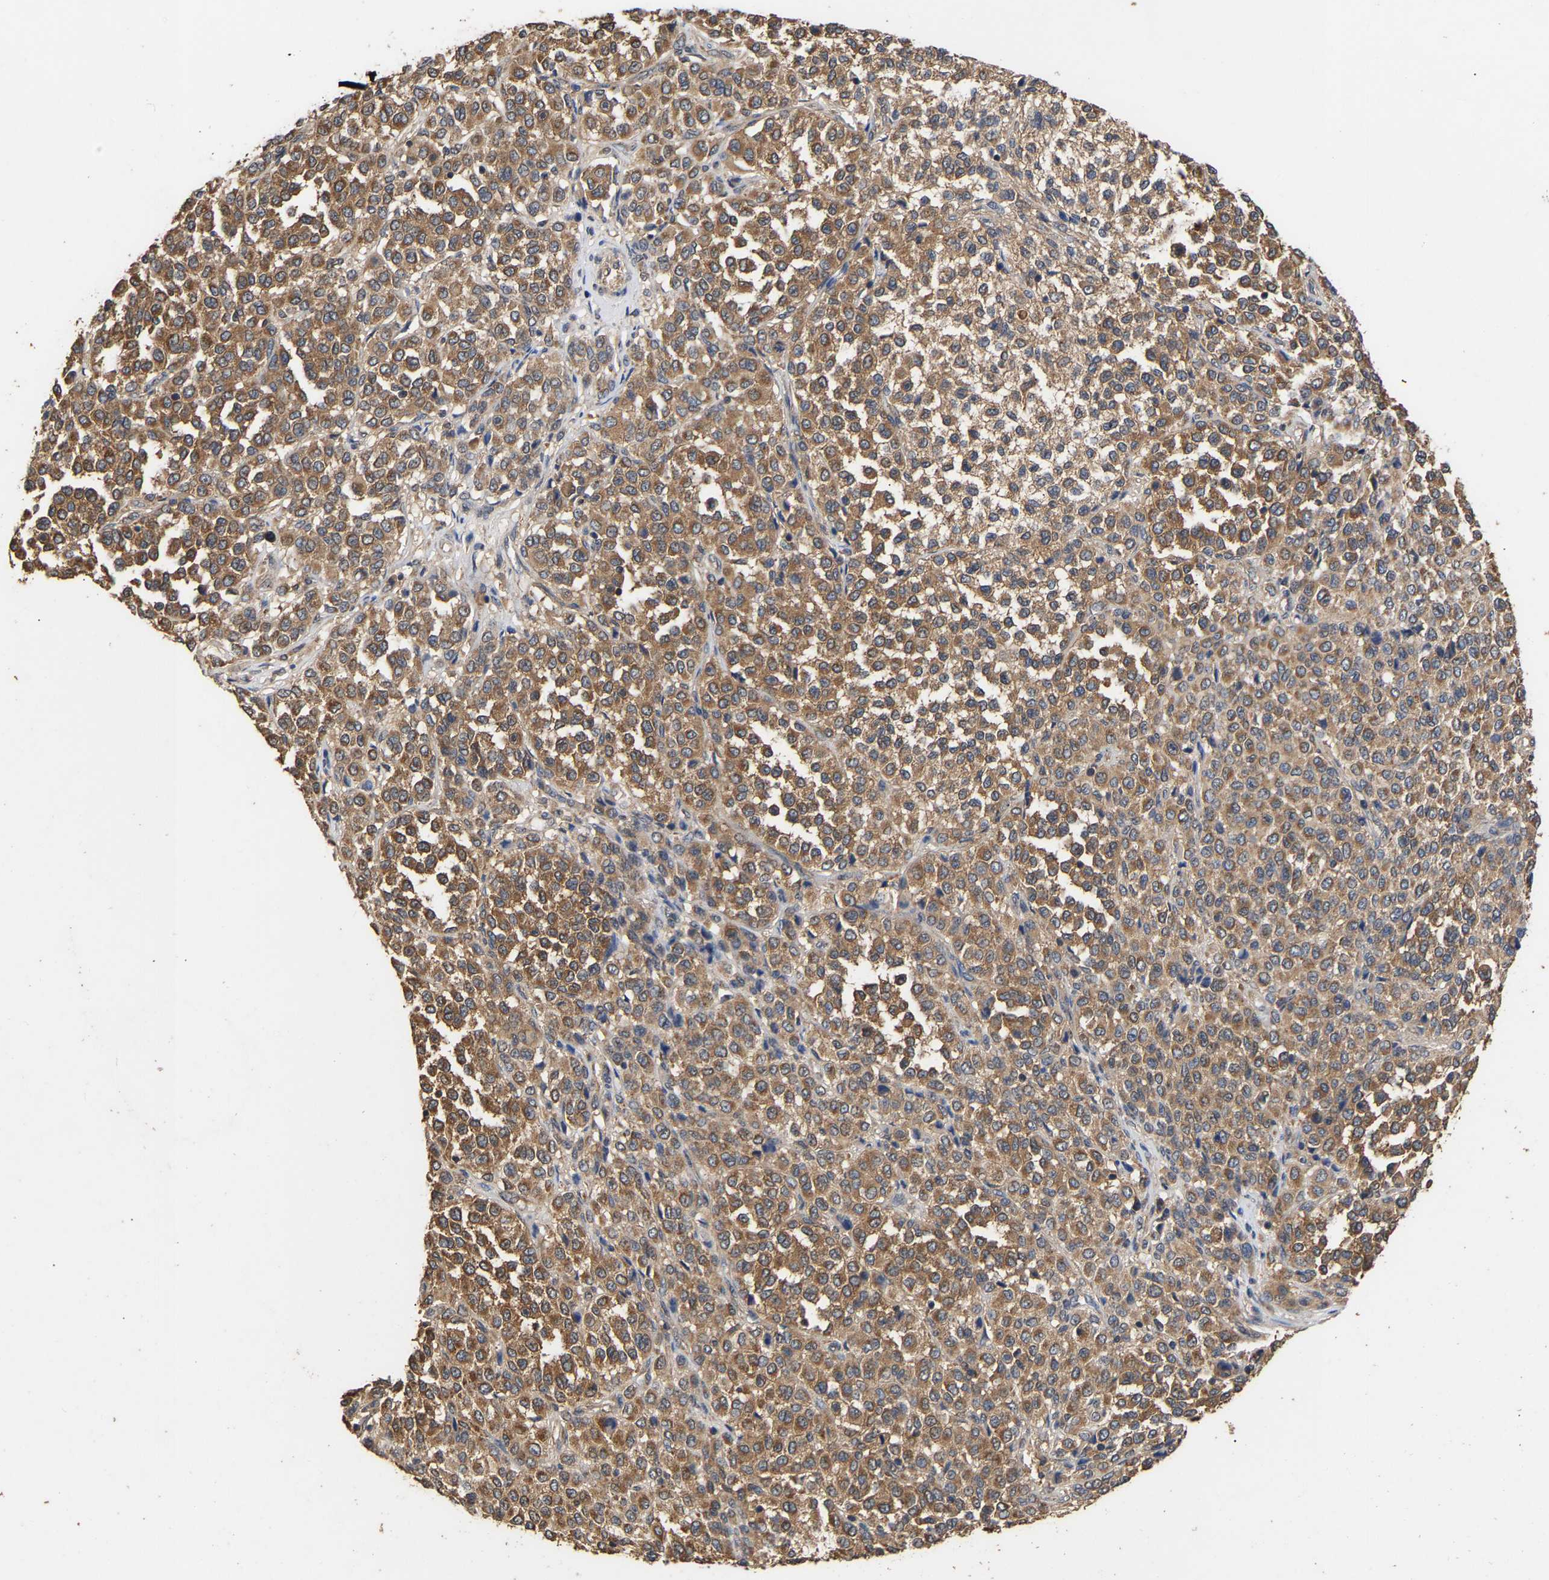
{"staining": {"intensity": "moderate", "quantity": ">75%", "location": "cytoplasmic/membranous"}, "tissue": "melanoma", "cell_type": "Tumor cells", "image_type": "cancer", "snomed": [{"axis": "morphology", "description": "Malignant melanoma, Metastatic site"}, {"axis": "topography", "description": "Pancreas"}], "caption": "Moderate cytoplasmic/membranous staining is seen in about >75% of tumor cells in malignant melanoma (metastatic site).", "gene": "ZNF26", "patient": {"sex": "female", "age": 30}}